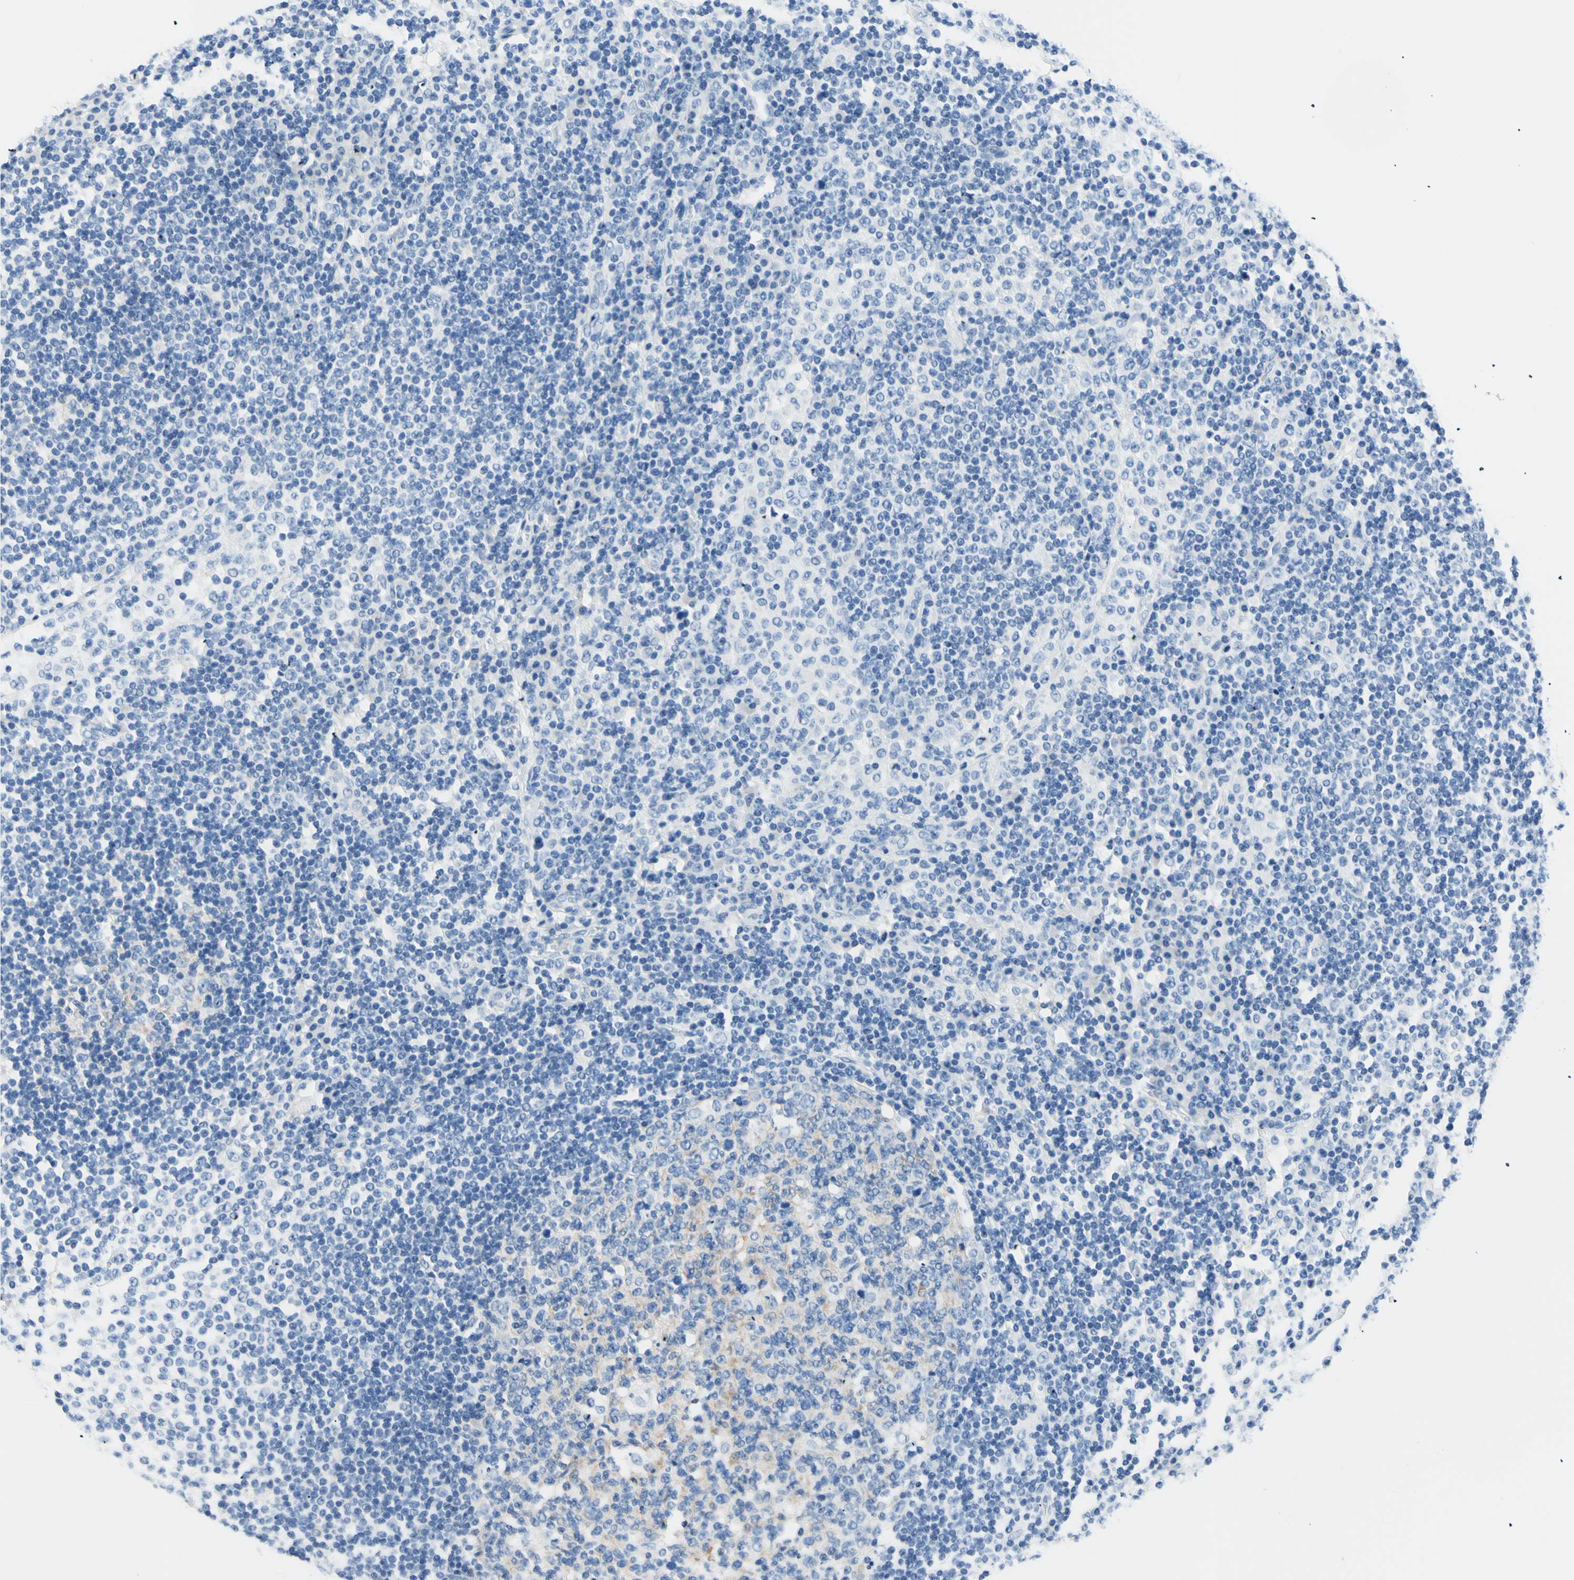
{"staining": {"intensity": "negative", "quantity": "none", "location": "none"}, "tissue": "lymph node", "cell_type": "Germinal center cells", "image_type": "normal", "snomed": [{"axis": "morphology", "description": "Normal tissue, NOS"}, {"axis": "topography", "description": "Lymph node"}], "caption": "DAB immunohistochemical staining of unremarkable human lymph node shows no significant staining in germinal center cells. (DAB (3,3'-diaminobenzidine) immunohistochemistry, high magnification).", "gene": "HPCA", "patient": {"sex": "female", "age": 53}}